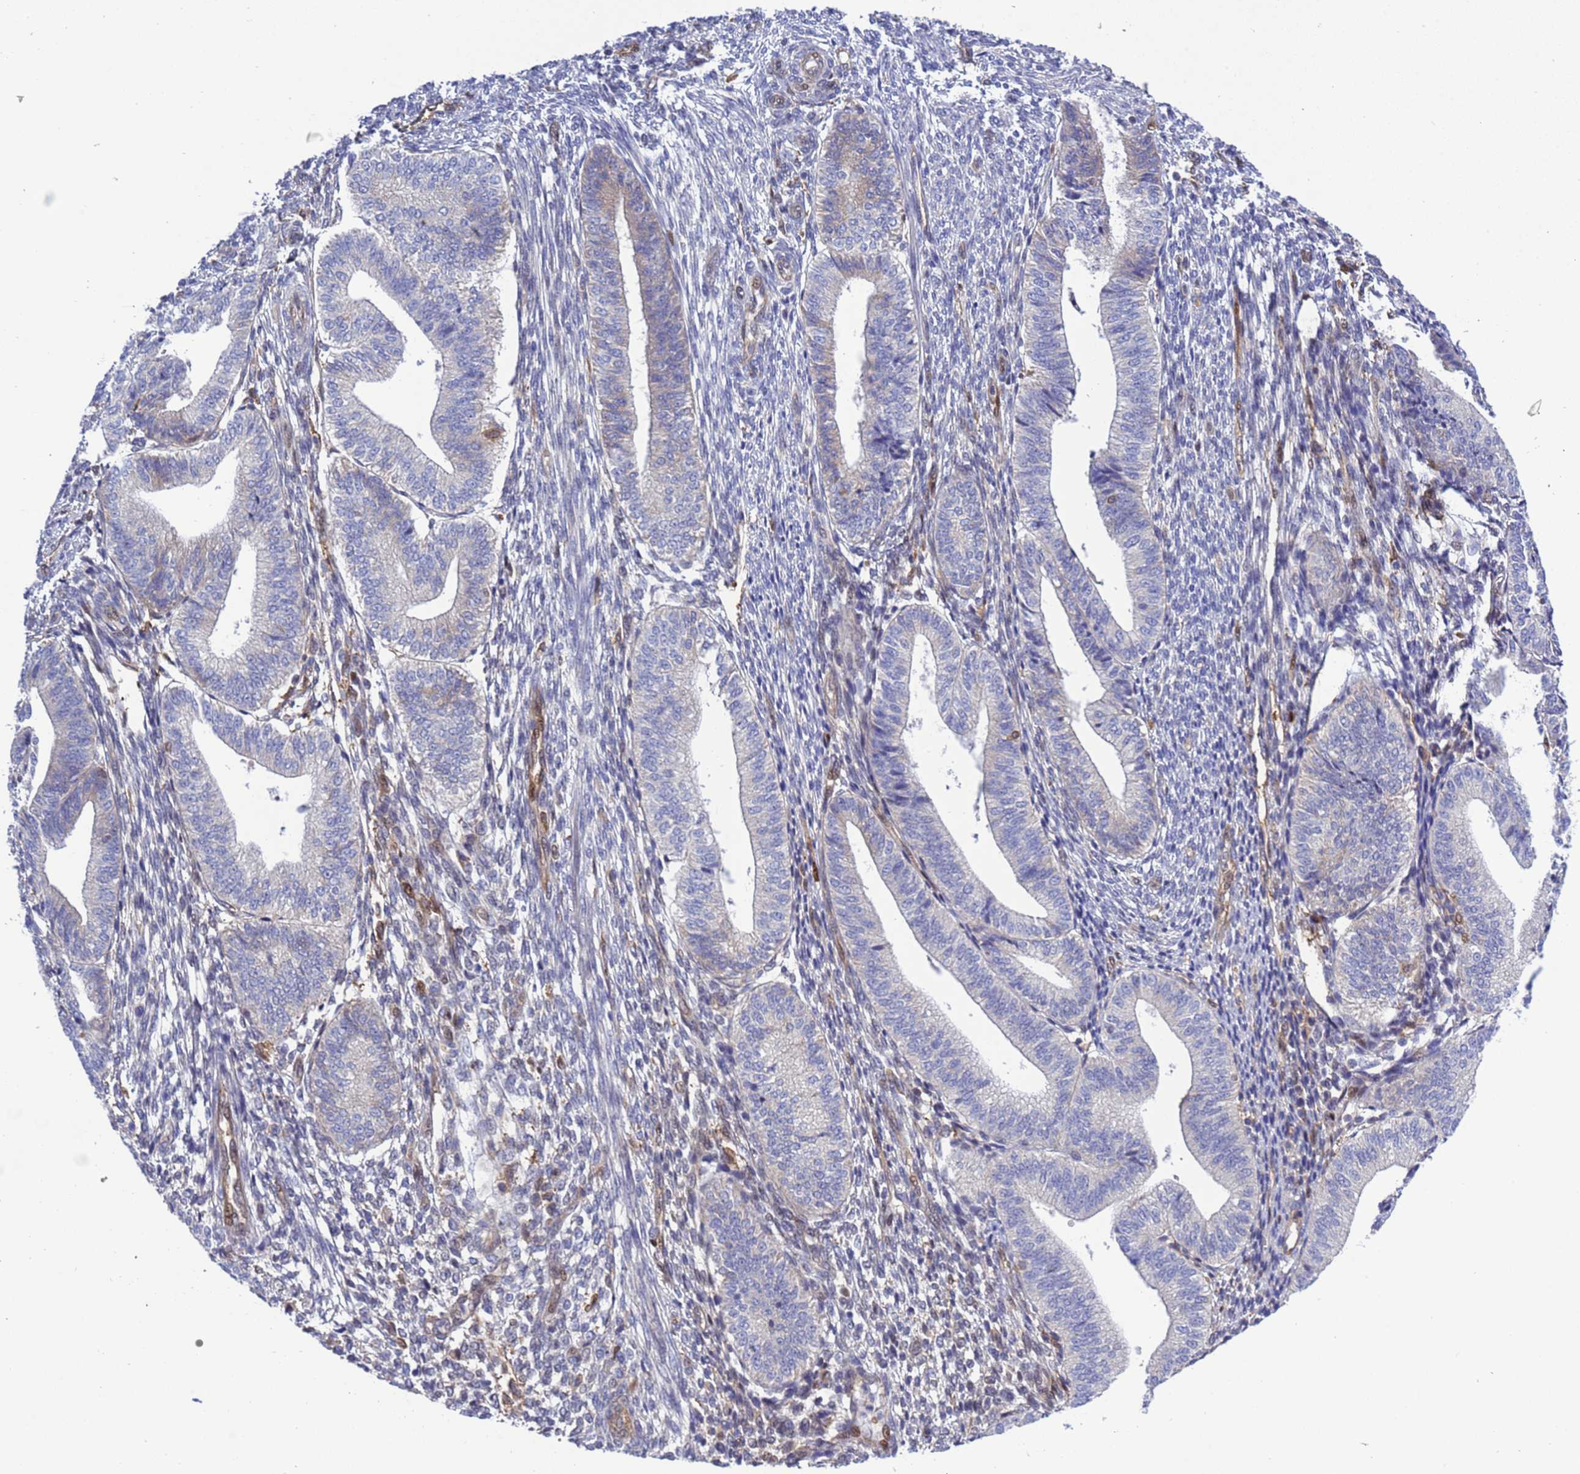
{"staining": {"intensity": "negative", "quantity": "none", "location": "none"}, "tissue": "endometrium", "cell_type": "Cells in endometrial stroma", "image_type": "normal", "snomed": [{"axis": "morphology", "description": "Normal tissue, NOS"}, {"axis": "topography", "description": "Endometrium"}], "caption": "The photomicrograph displays no staining of cells in endometrial stroma in benign endometrium. The staining was performed using DAB to visualize the protein expression in brown, while the nuclei were stained in blue with hematoxylin (Magnification: 20x).", "gene": "FOXRED1", "patient": {"sex": "female", "age": 34}}